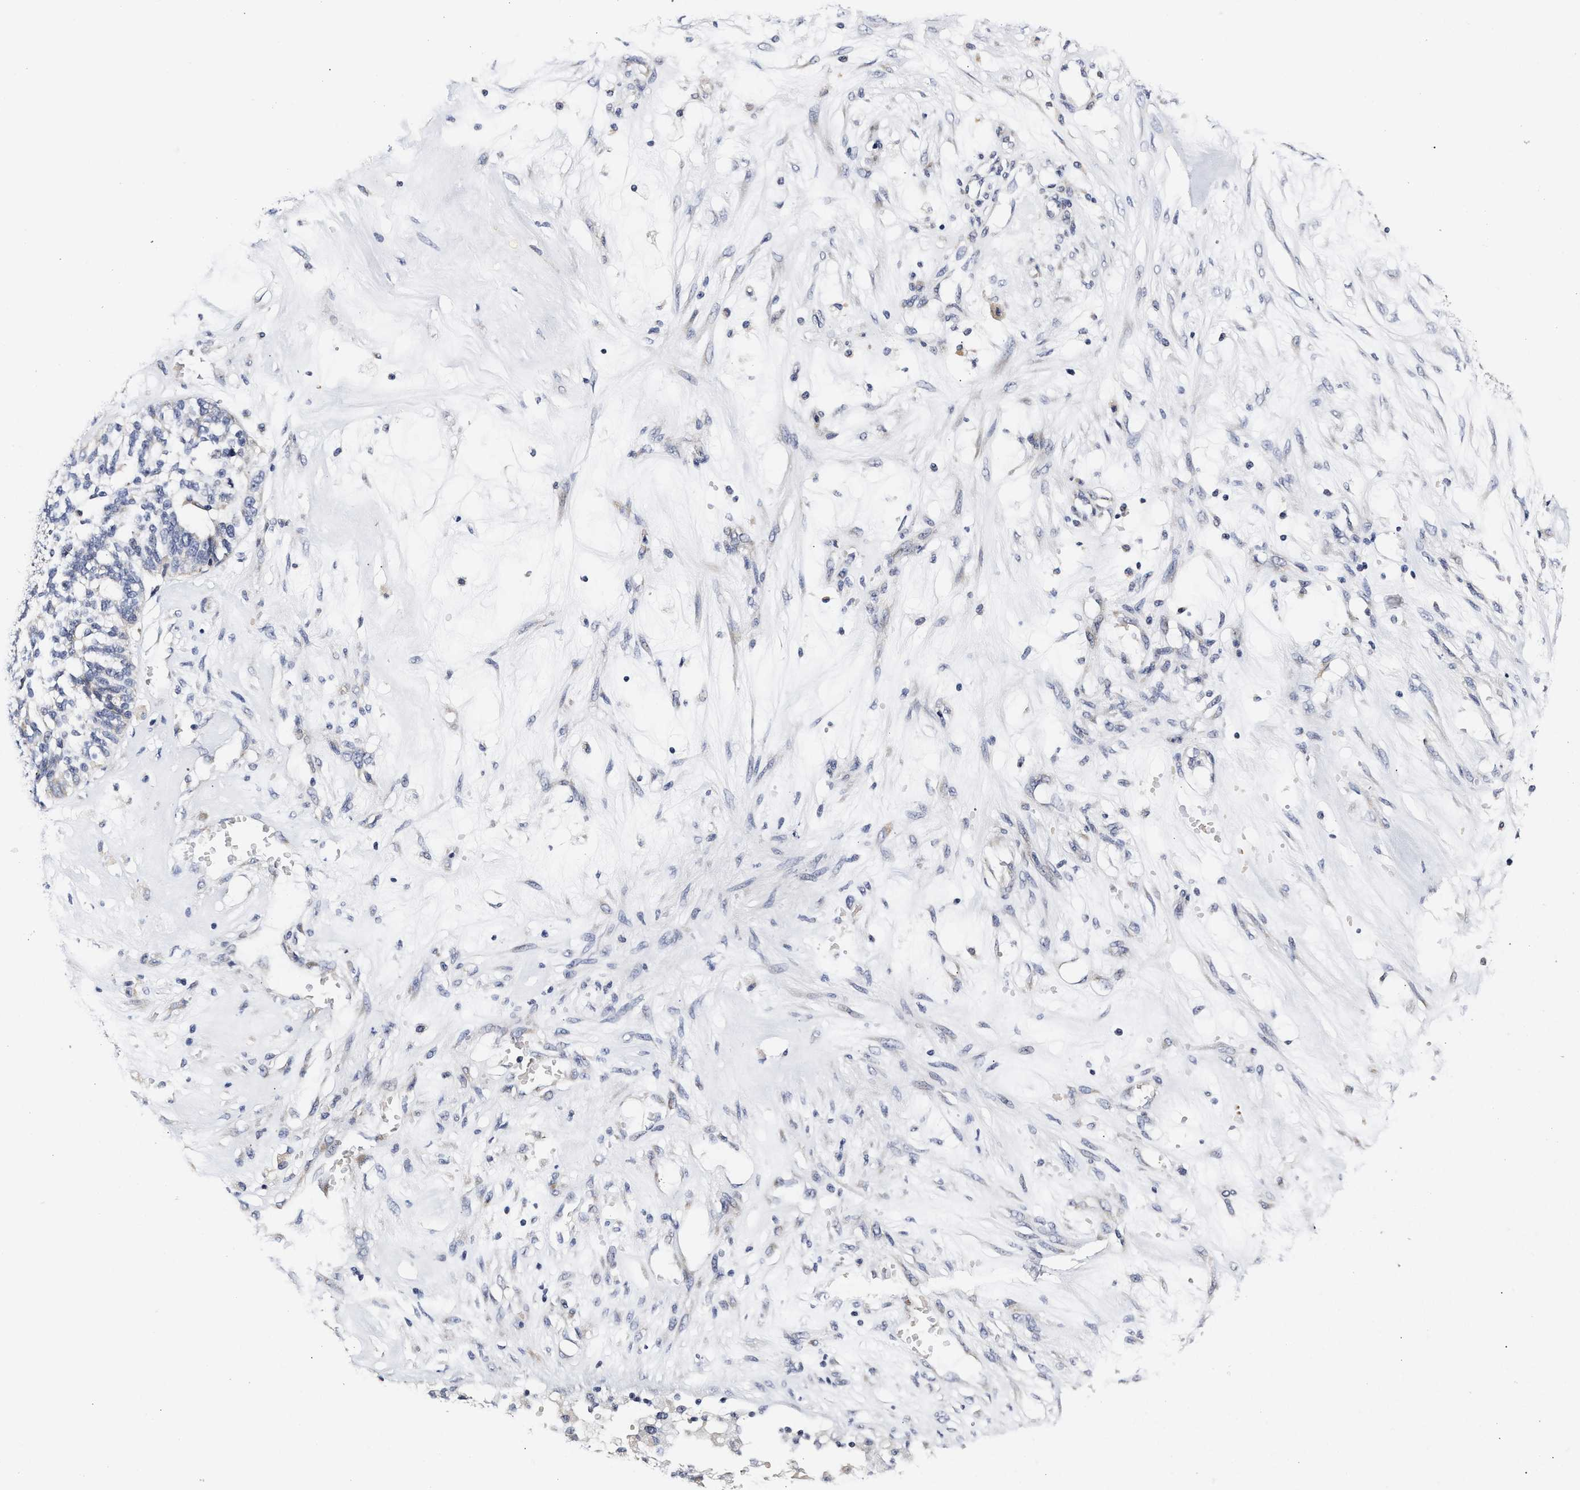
{"staining": {"intensity": "moderate", "quantity": "<25%", "location": "cytoplasmic/membranous"}, "tissue": "ovarian cancer", "cell_type": "Tumor cells", "image_type": "cancer", "snomed": [{"axis": "morphology", "description": "Cystadenocarcinoma, serous, NOS"}, {"axis": "topography", "description": "Ovary"}], "caption": "Protein staining exhibits moderate cytoplasmic/membranous expression in about <25% of tumor cells in ovarian cancer (serous cystadenocarcinoma). The staining was performed using DAB (3,3'-diaminobenzidine) to visualize the protein expression in brown, while the nuclei were stained in blue with hematoxylin (Magnification: 20x).", "gene": "RINT1", "patient": {"sex": "female", "age": 59}}